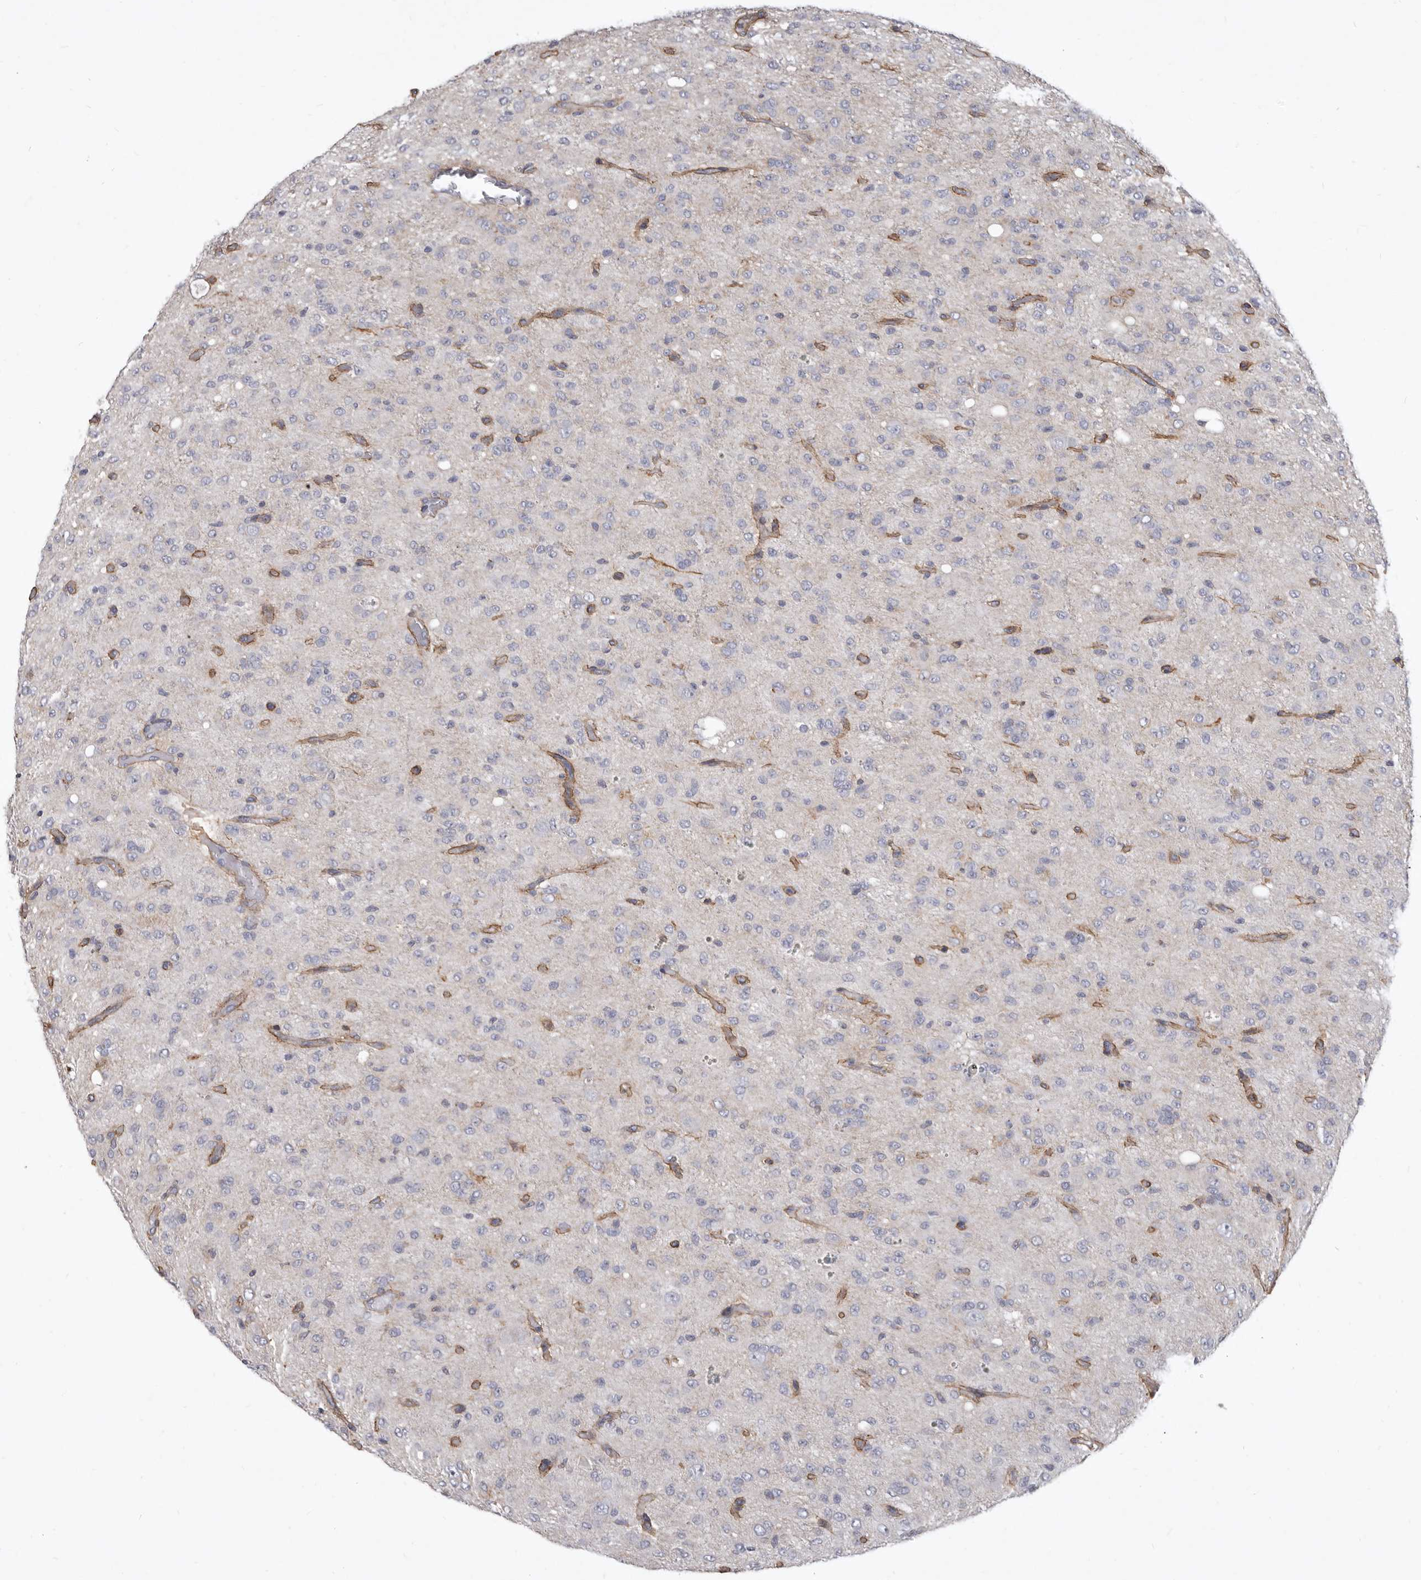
{"staining": {"intensity": "negative", "quantity": "none", "location": "none"}, "tissue": "glioma", "cell_type": "Tumor cells", "image_type": "cancer", "snomed": [{"axis": "morphology", "description": "Glioma, malignant, High grade"}, {"axis": "topography", "description": "Brain"}], "caption": "Histopathology image shows no protein expression in tumor cells of glioma tissue.", "gene": "P2RX6", "patient": {"sex": "female", "age": 59}}